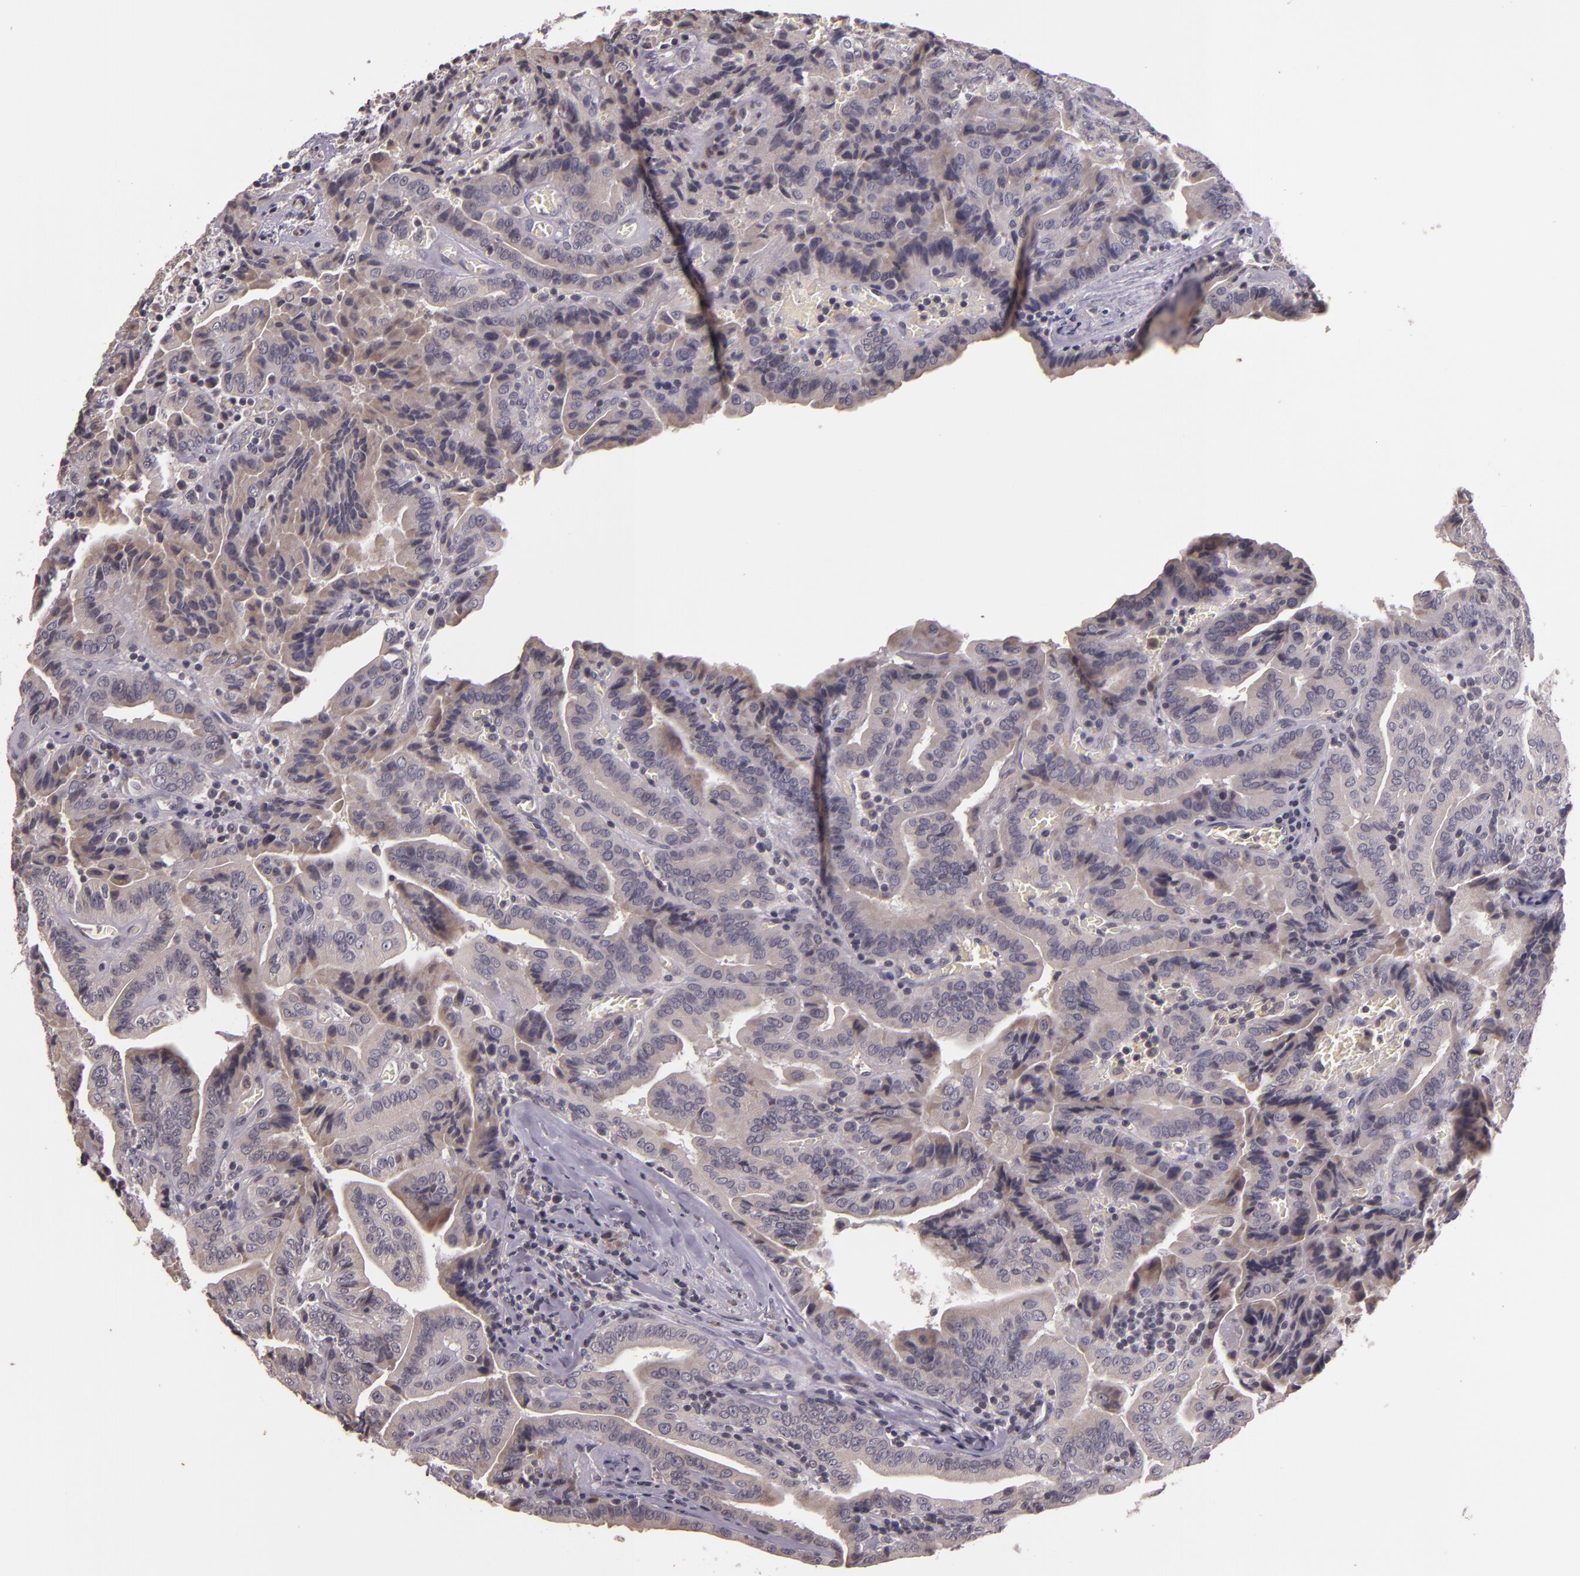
{"staining": {"intensity": "negative", "quantity": "none", "location": "none"}, "tissue": "thyroid cancer", "cell_type": "Tumor cells", "image_type": "cancer", "snomed": [{"axis": "morphology", "description": "Papillary adenocarcinoma, NOS"}, {"axis": "topography", "description": "Thyroid gland"}], "caption": "A micrograph of human thyroid papillary adenocarcinoma is negative for staining in tumor cells.", "gene": "TFF1", "patient": {"sex": "female", "age": 71}}